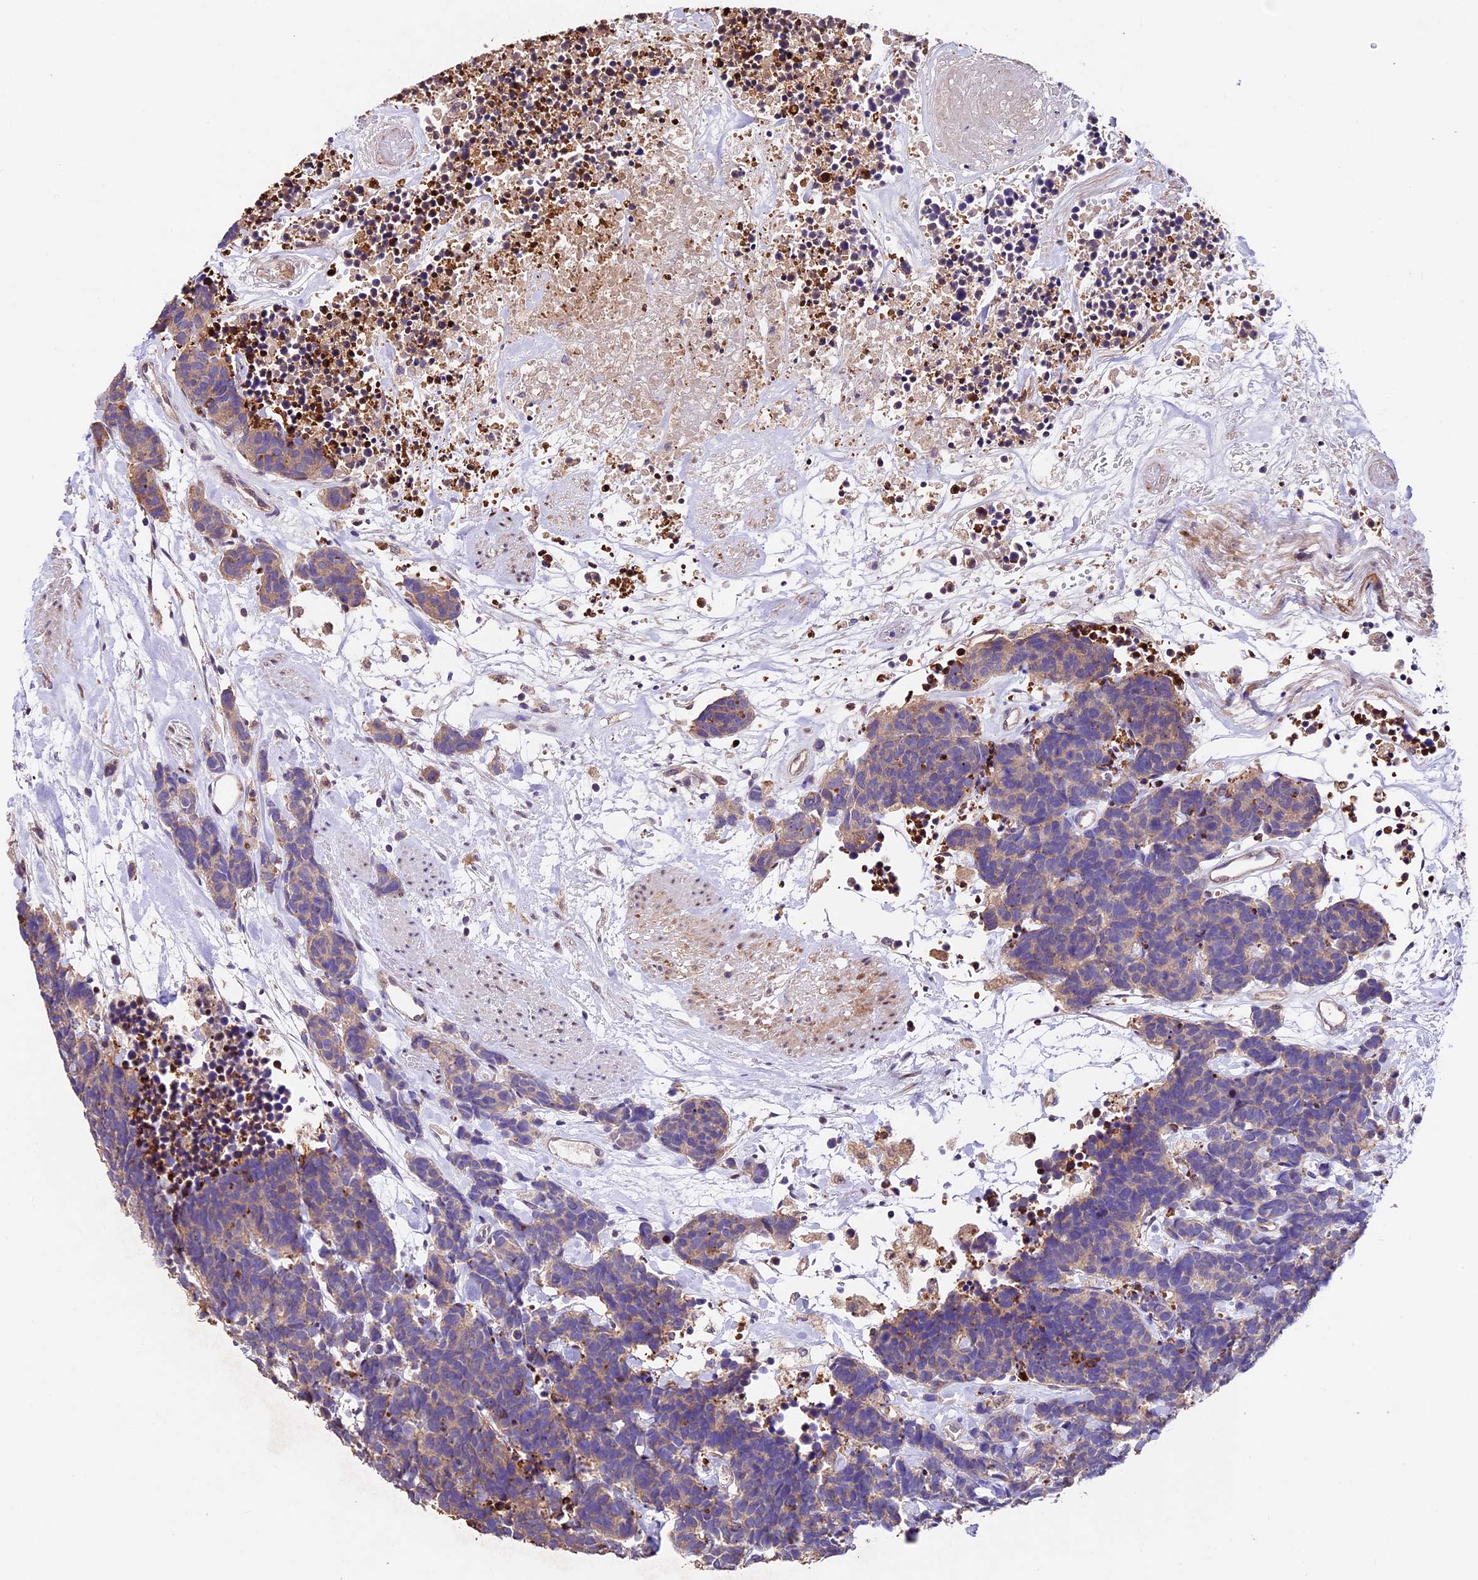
{"staining": {"intensity": "weak", "quantity": "25%-75%", "location": "cytoplasmic/membranous"}, "tissue": "carcinoid", "cell_type": "Tumor cells", "image_type": "cancer", "snomed": [{"axis": "morphology", "description": "Carcinoma, NOS"}, {"axis": "morphology", "description": "Carcinoid, malignant, NOS"}, {"axis": "topography", "description": "Urinary bladder"}], "caption": "Carcinoid stained with a brown dye displays weak cytoplasmic/membranous positive expression in about 25%-75% of tumor cells.", "gene": "SBNO2", "patient": {"sex": "male", "age": 57}}